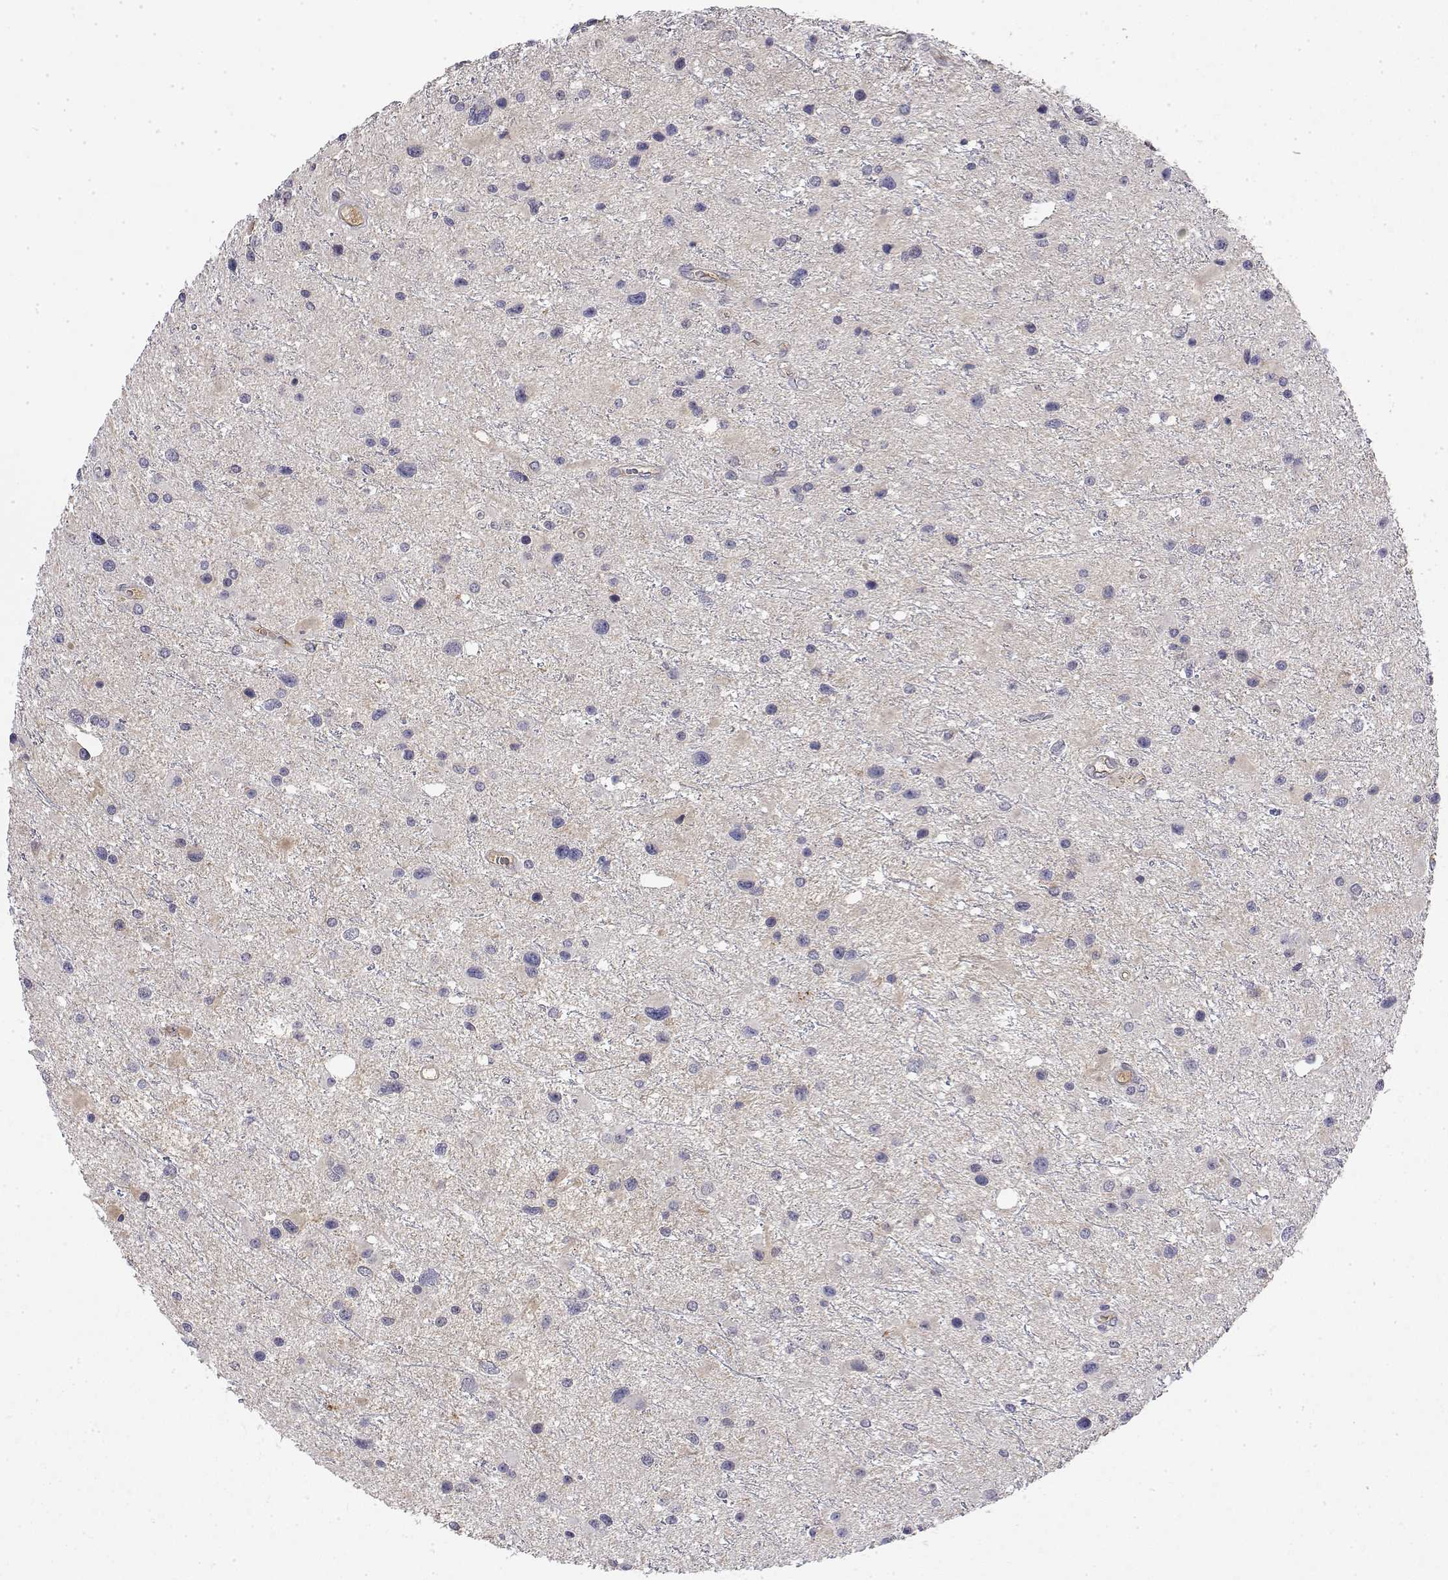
{"staining": {"intensity": "negative", "quantity": "none", "location": "none"}, "tissue": "glioma", "cell_type": "Tumor cells", "image_type": "cancer", "snomed": [{"axis": "morphology", "description": "Glioma, malignant, Low grade"}, {"axis": "topography", "description": "Brain"}], "caption": "High magnification brightfield microscopy of malignant low-grade glioma stained with DAB (3,3'-diaminobenzidine) (brown) and counterstained with hematoxylin (blue): tumor cells show no significant positivity.", "gene": "IGFBP4", "patient": {"sex": "female", "age": 32}}